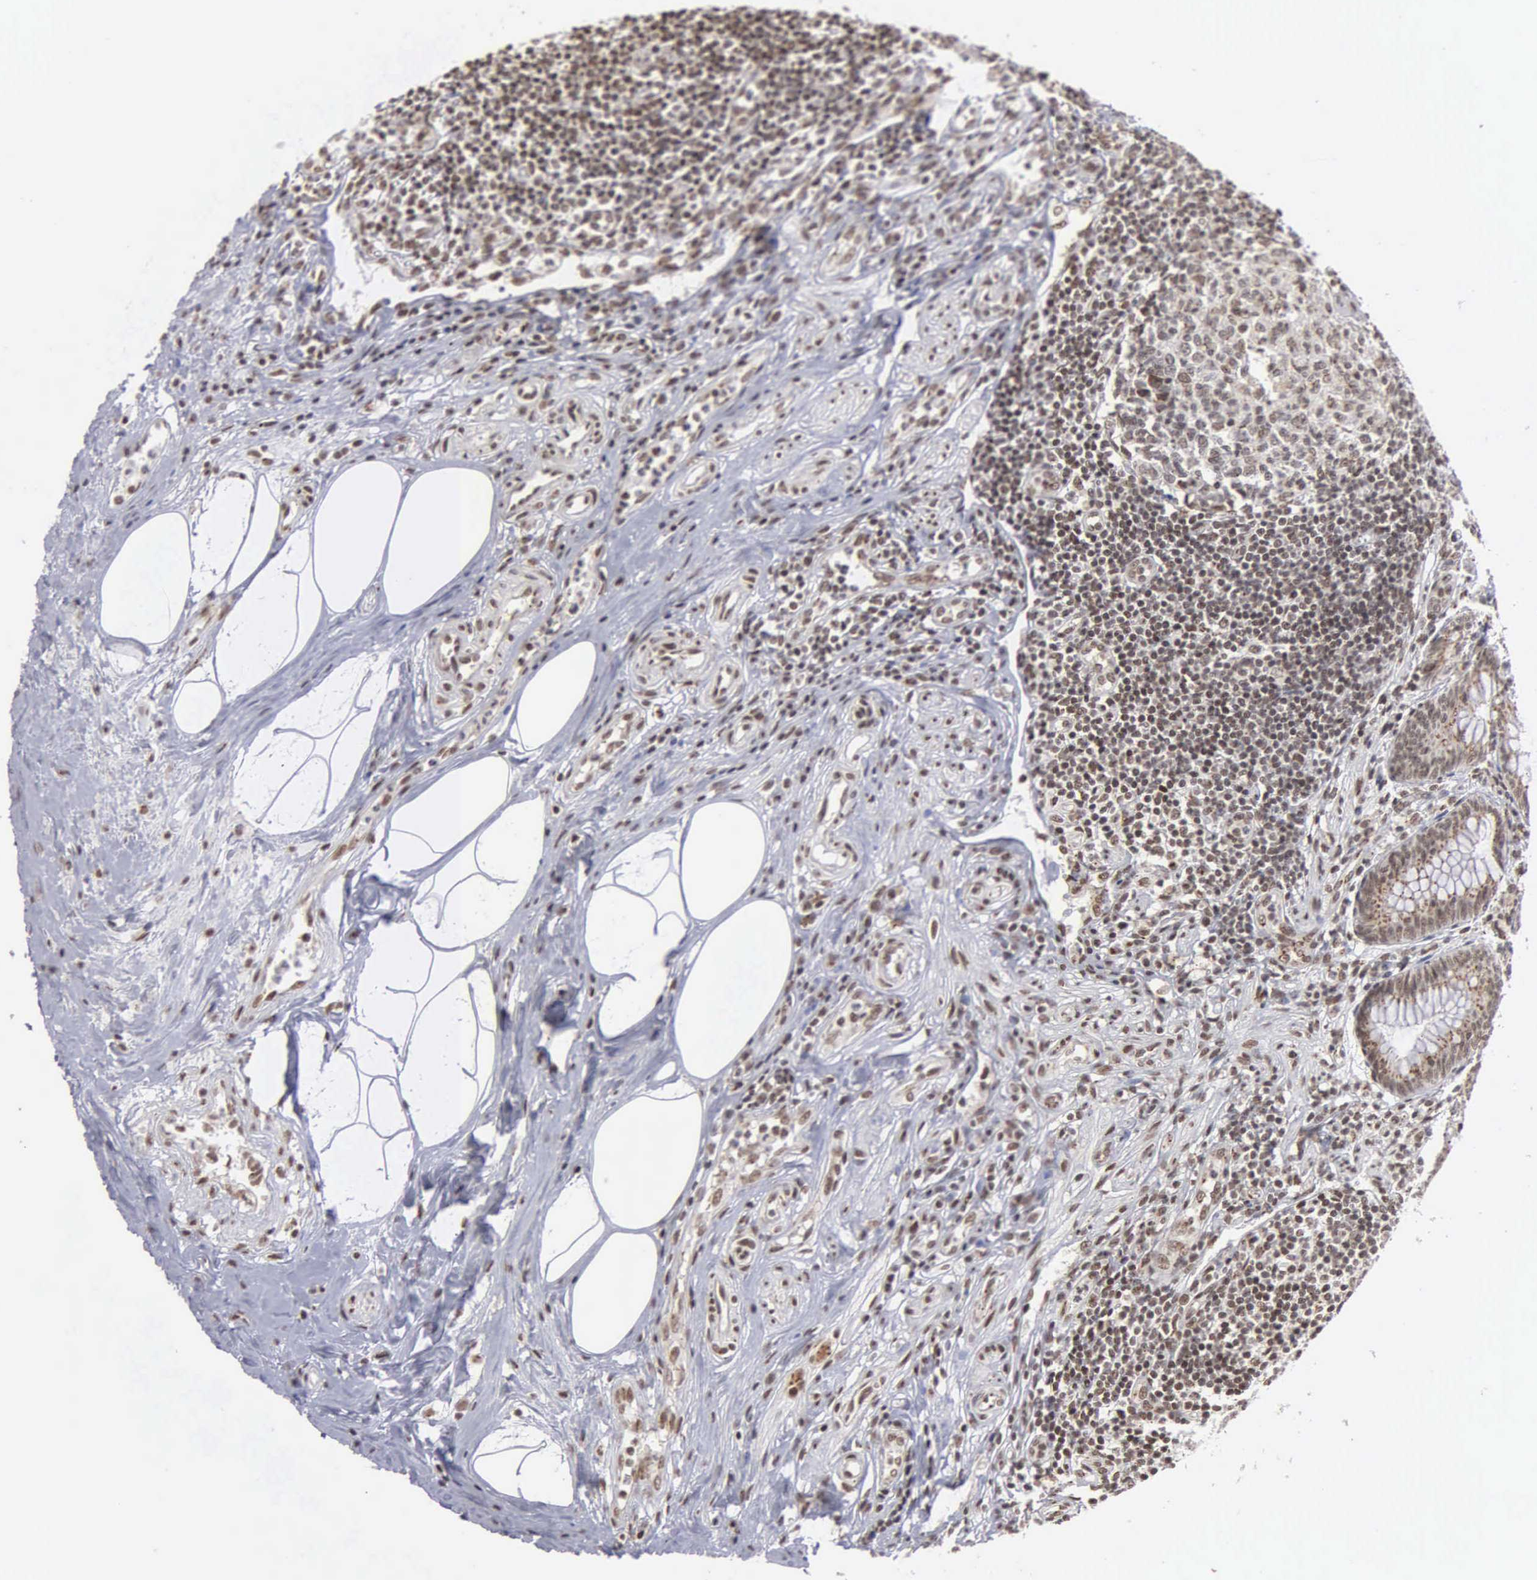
{"staining": {"intensity": "moderate", "quantity": ">75%", "location": "nuclear"}, "tissue": "appendix", "cell_type": "Glandular cells", "image_type": "normal", "snomed": [{"axis": "morphology", "description": "Normal tissue, NOS"}, {"axis": "topography", "description": "Appendix"}], "caption": "Protein staining of benign appendix shows moderate nuclear positivity in about >75% of glandular cells.", "gene": "GTF2A1", "patient": {"sex": "female", "age": 34}}